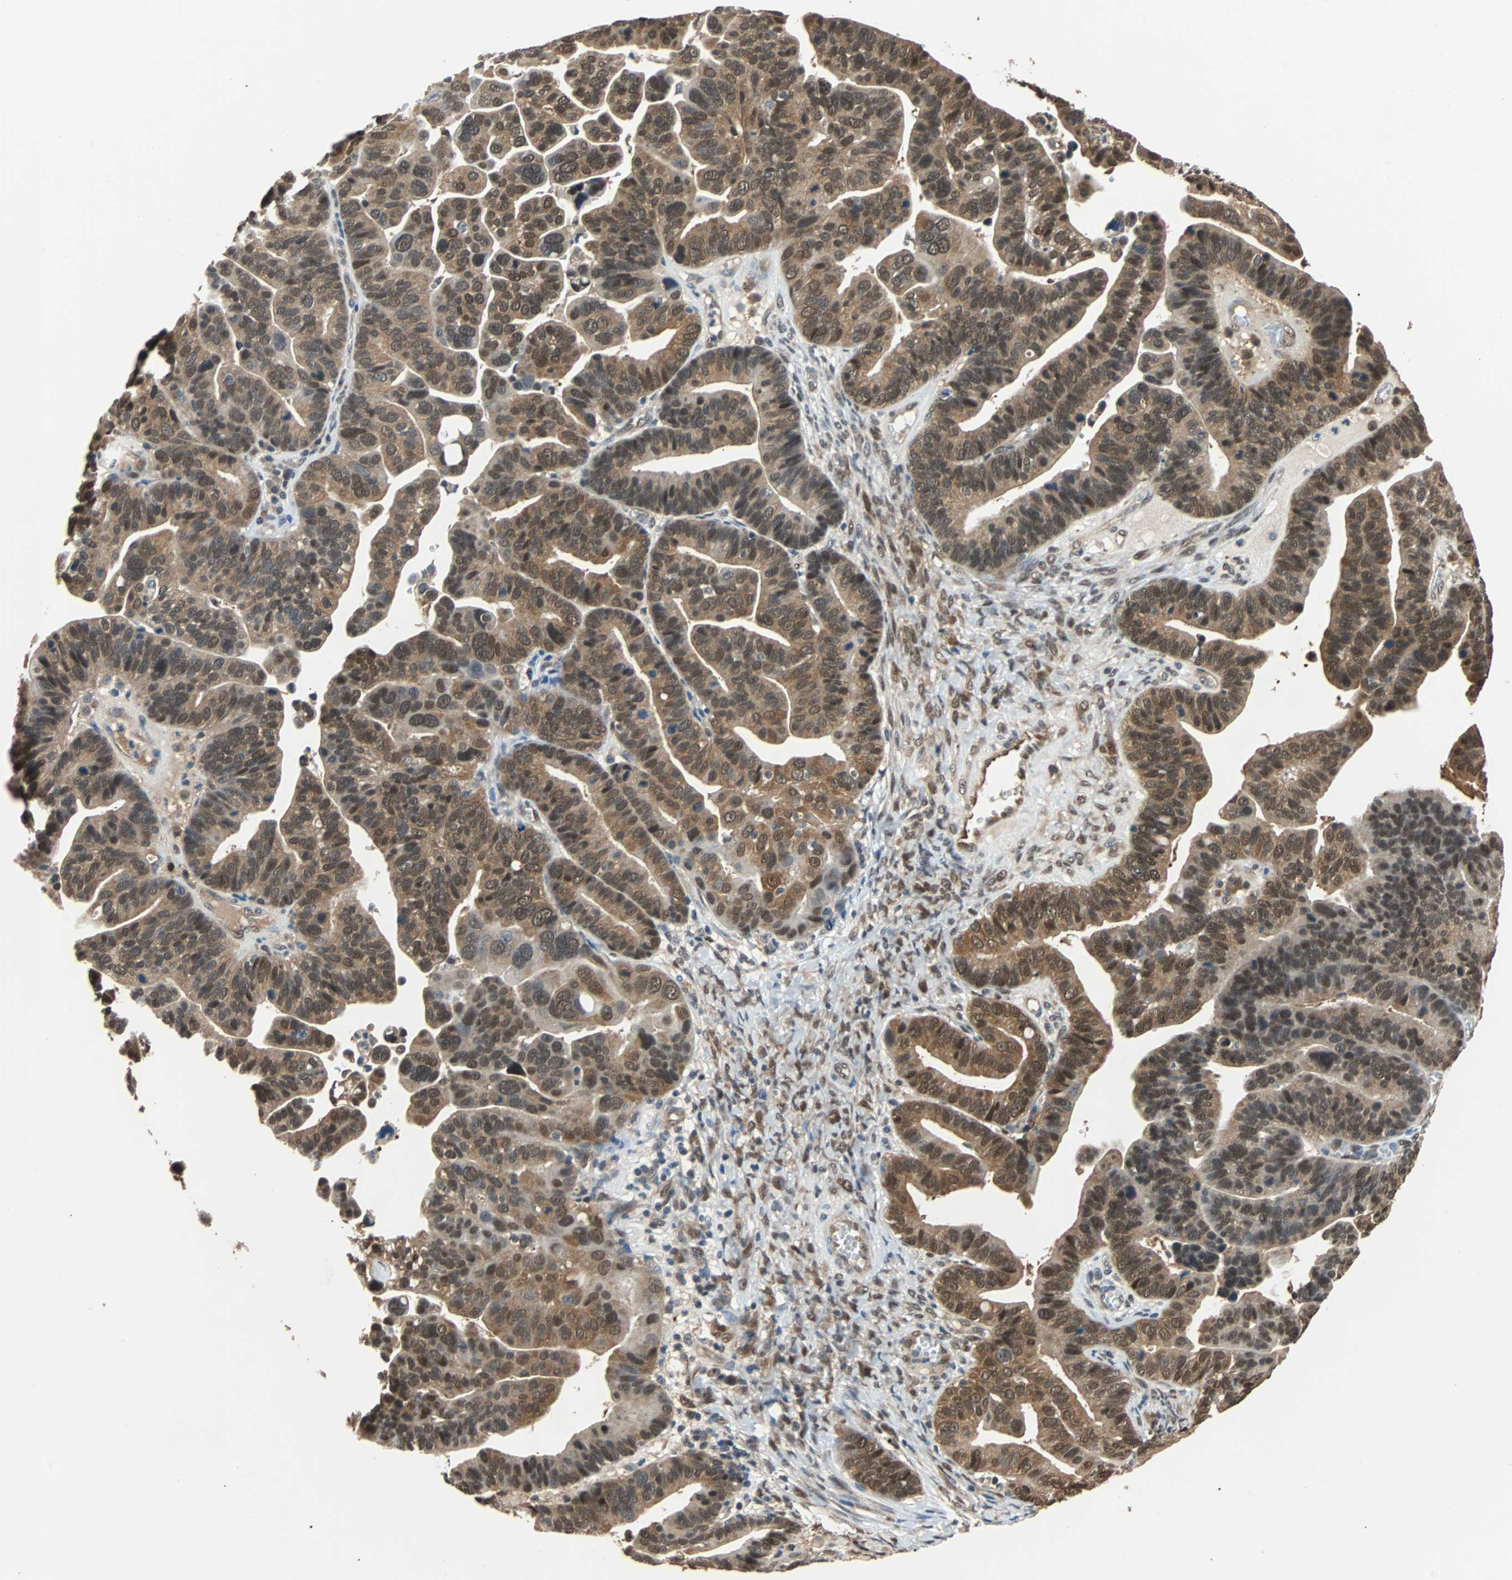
{"staining": {"intensity": "moderate", "quantity": ">75%", "location": "cytoplasmic/membranous,nuclear"}, "tissue": "ovarian cancer", "cell_type": "Tumor cells", "image_type": "cancer", "snomed": [{"axis": "morphology", "description": "Cystadenocarcinoma, serous, NOS"}, {"axis": "topography", "description": "Ovary"}], "caption": "Protein expression by immunohistochemistry shows moderate cytoplasmic/membranous and nuclear staining in about >75% of tumor cells in serous cystadenocarcinoma (ovarian).", "gene": "PRDX6", "patient": {"sex": "female", "age": 56}}